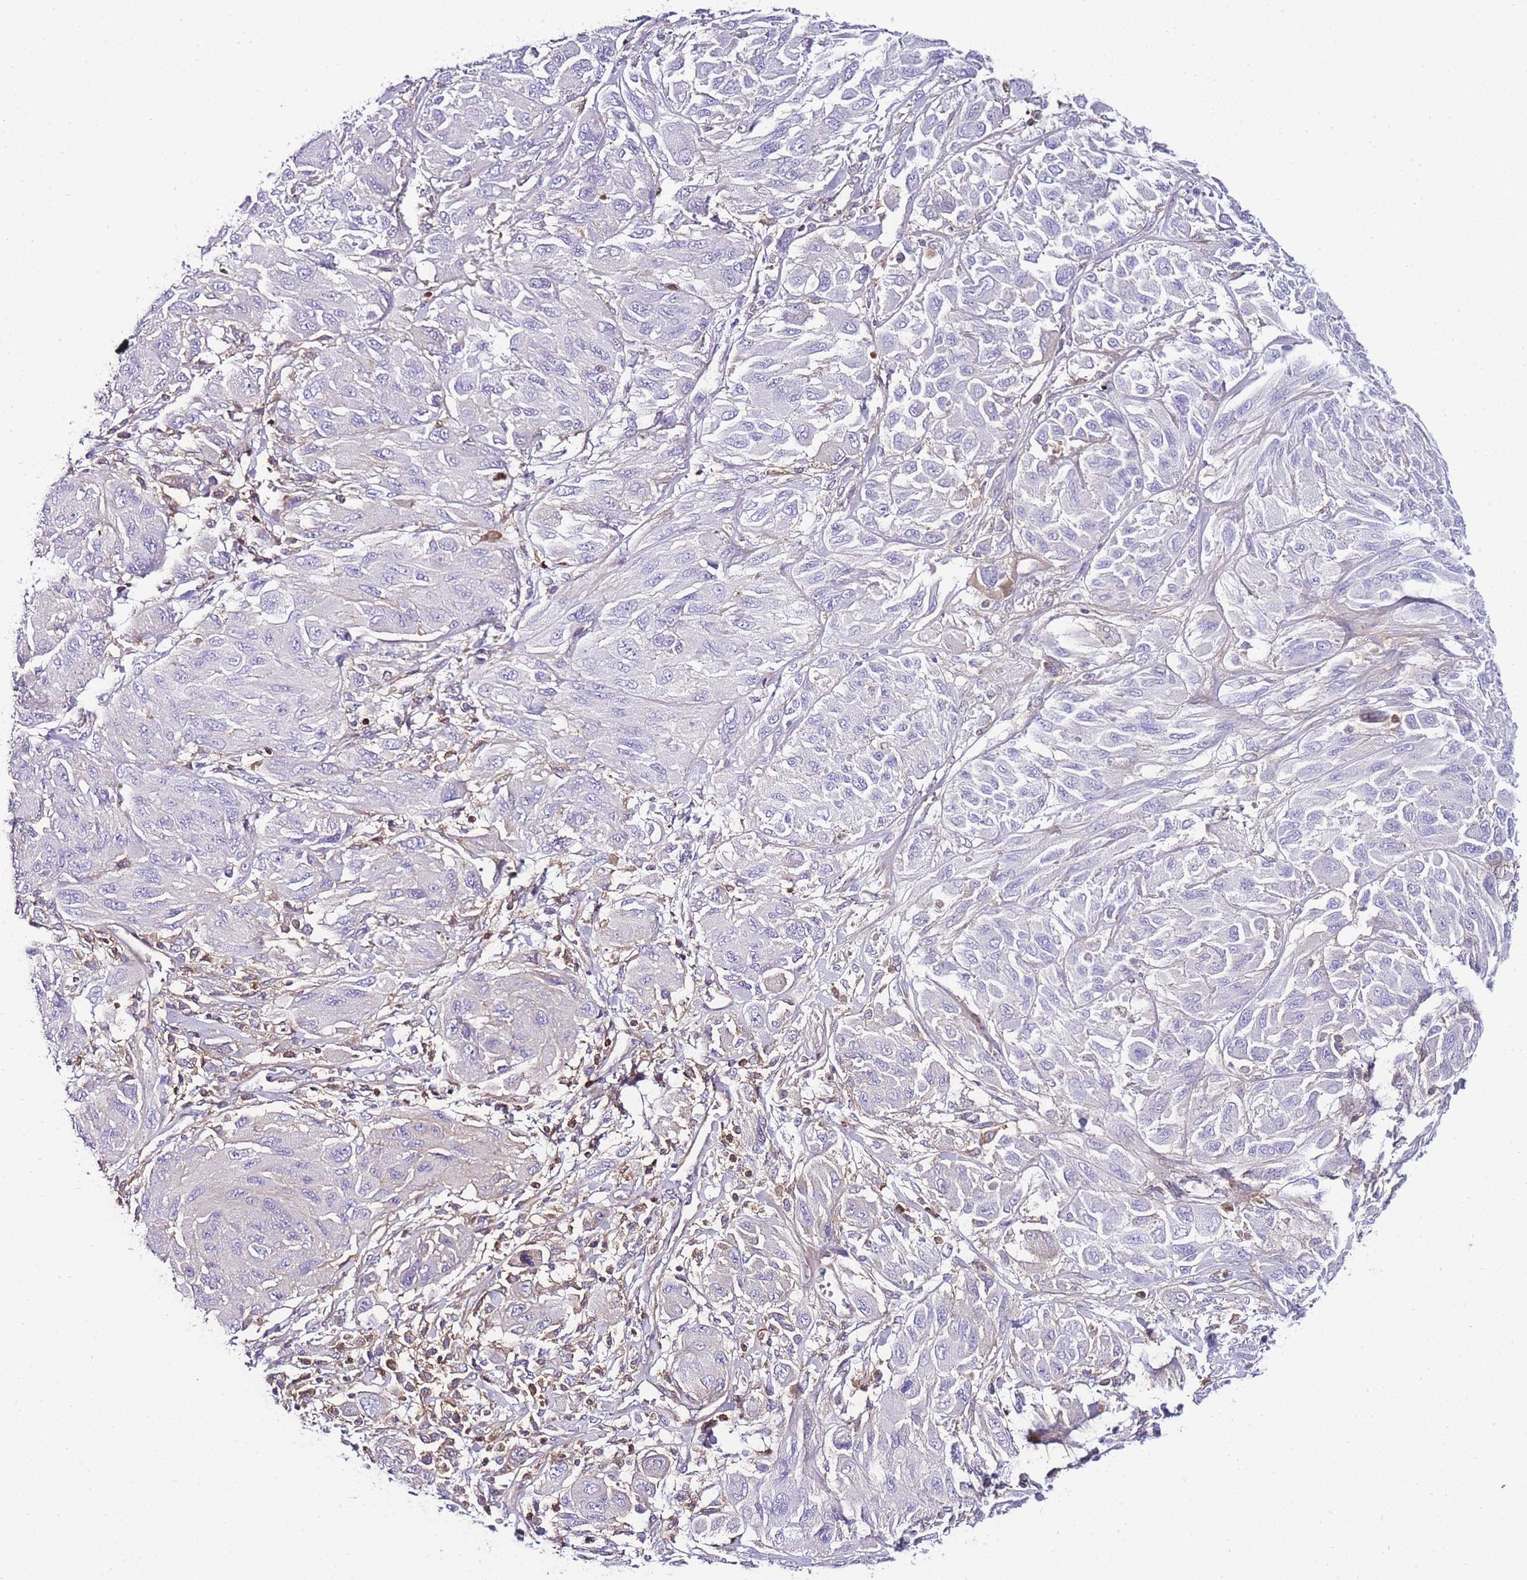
{"staining": {"intensity": "negative", "quantity": "none", "location": "none"}, "tissue": "melanoma", "cell_type": "Tumor cells", "image_type": "cancer", "snomed": [{"axis": "morphology", "description": "Malignant melanoma, NOS"}, {"axis": "topography", "description": "Skin"}], "caption": "IHC of malignant melanoma displays no expression in tumor cells.", "gene": "FBN3", "patient": {"sex": "female", "age": 91}}